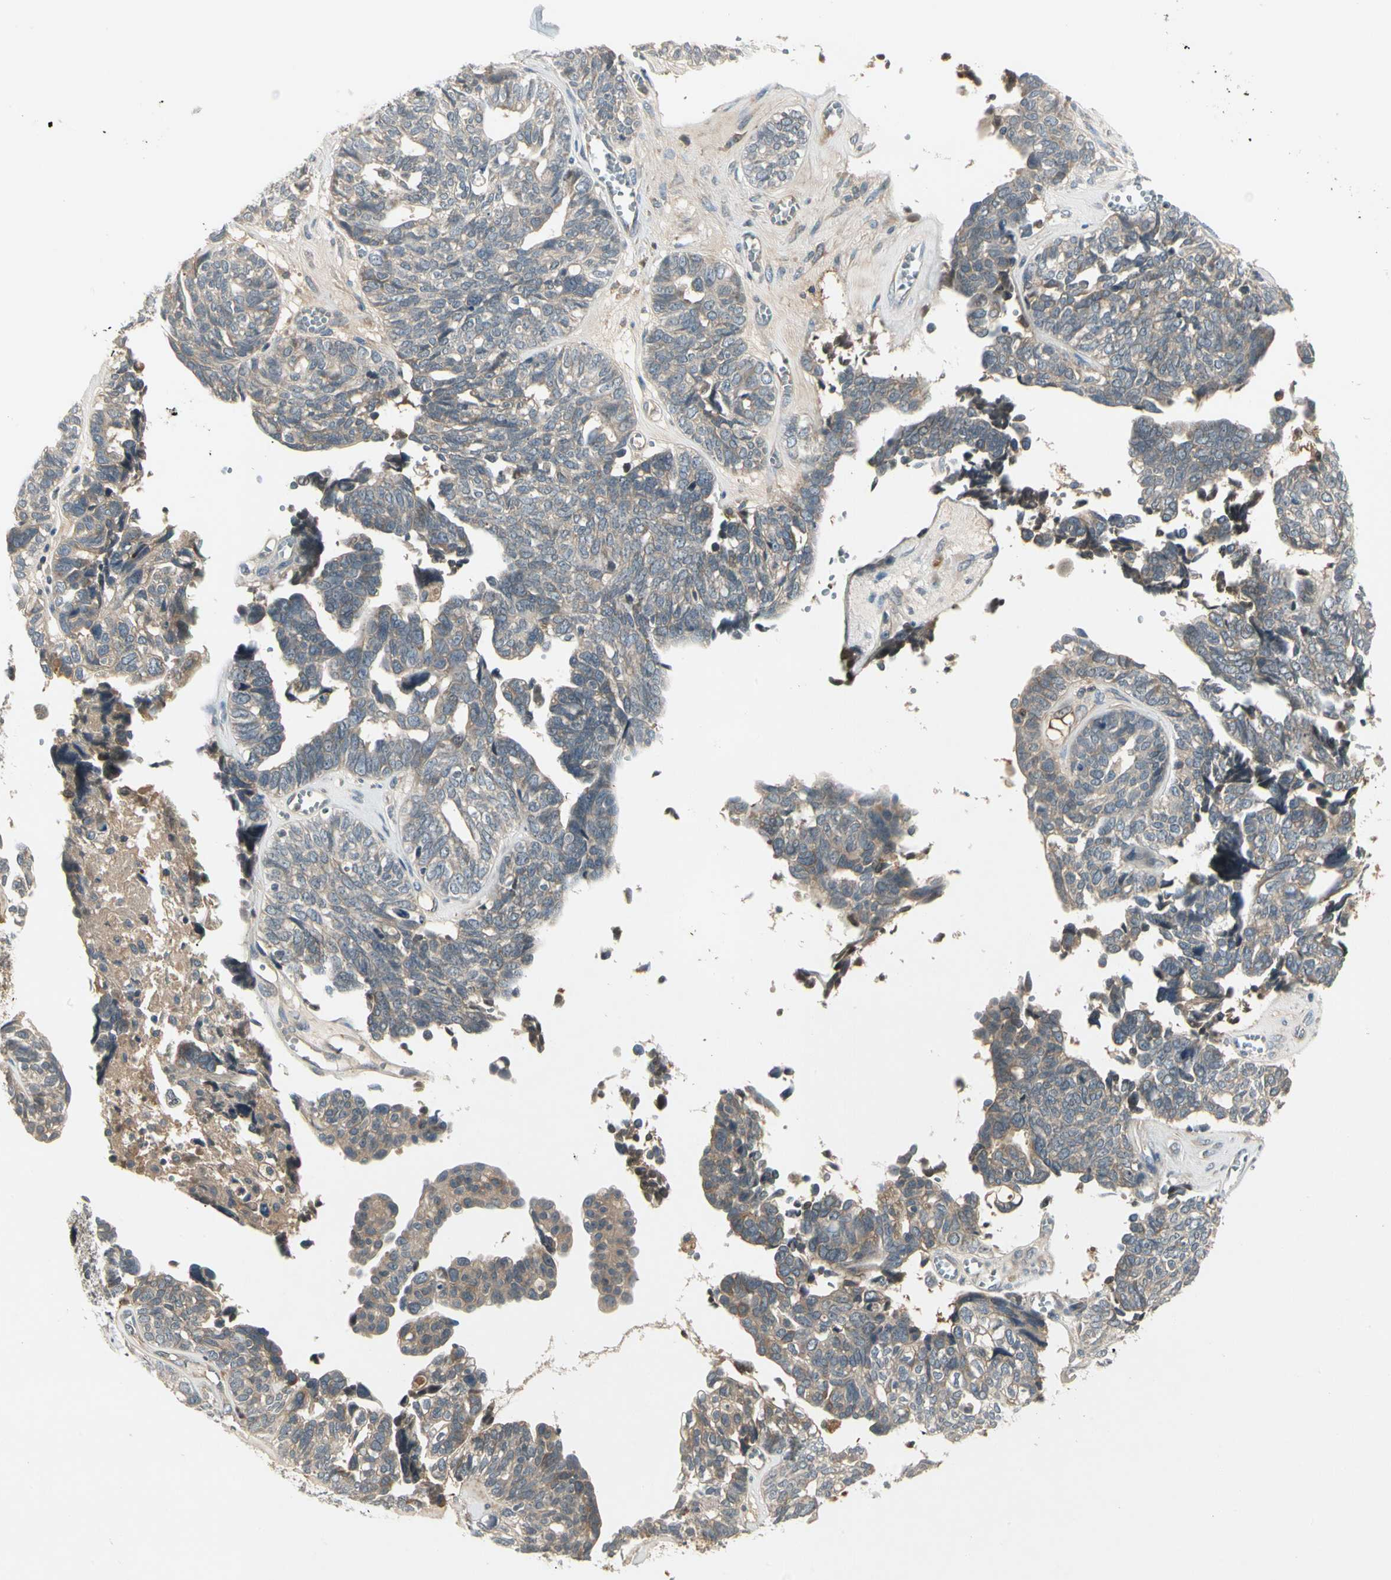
{"staining": {"intensity": "weak", "quantity": "<25%", "location": "cytoplasmic/membranous"}, "tissue": "ovarian cancer", "cell_type": "Tumor cells", "image_type": "cancer", "snomed": [{"axis": "morphology", "description": "Cystadenocarcinoma, serous, NOS"}, {"axis": "topography", "description": "Ovary"}], "caption": "The histopathology image shows no significant staining in tumor cells of ovarian serous cystadenocarcinoma. (DAB (3,3'-diaminobenzidine) IHC, high magnification).", "gene": "CCL4", "patient": {"sex": "female", "age": 79}}